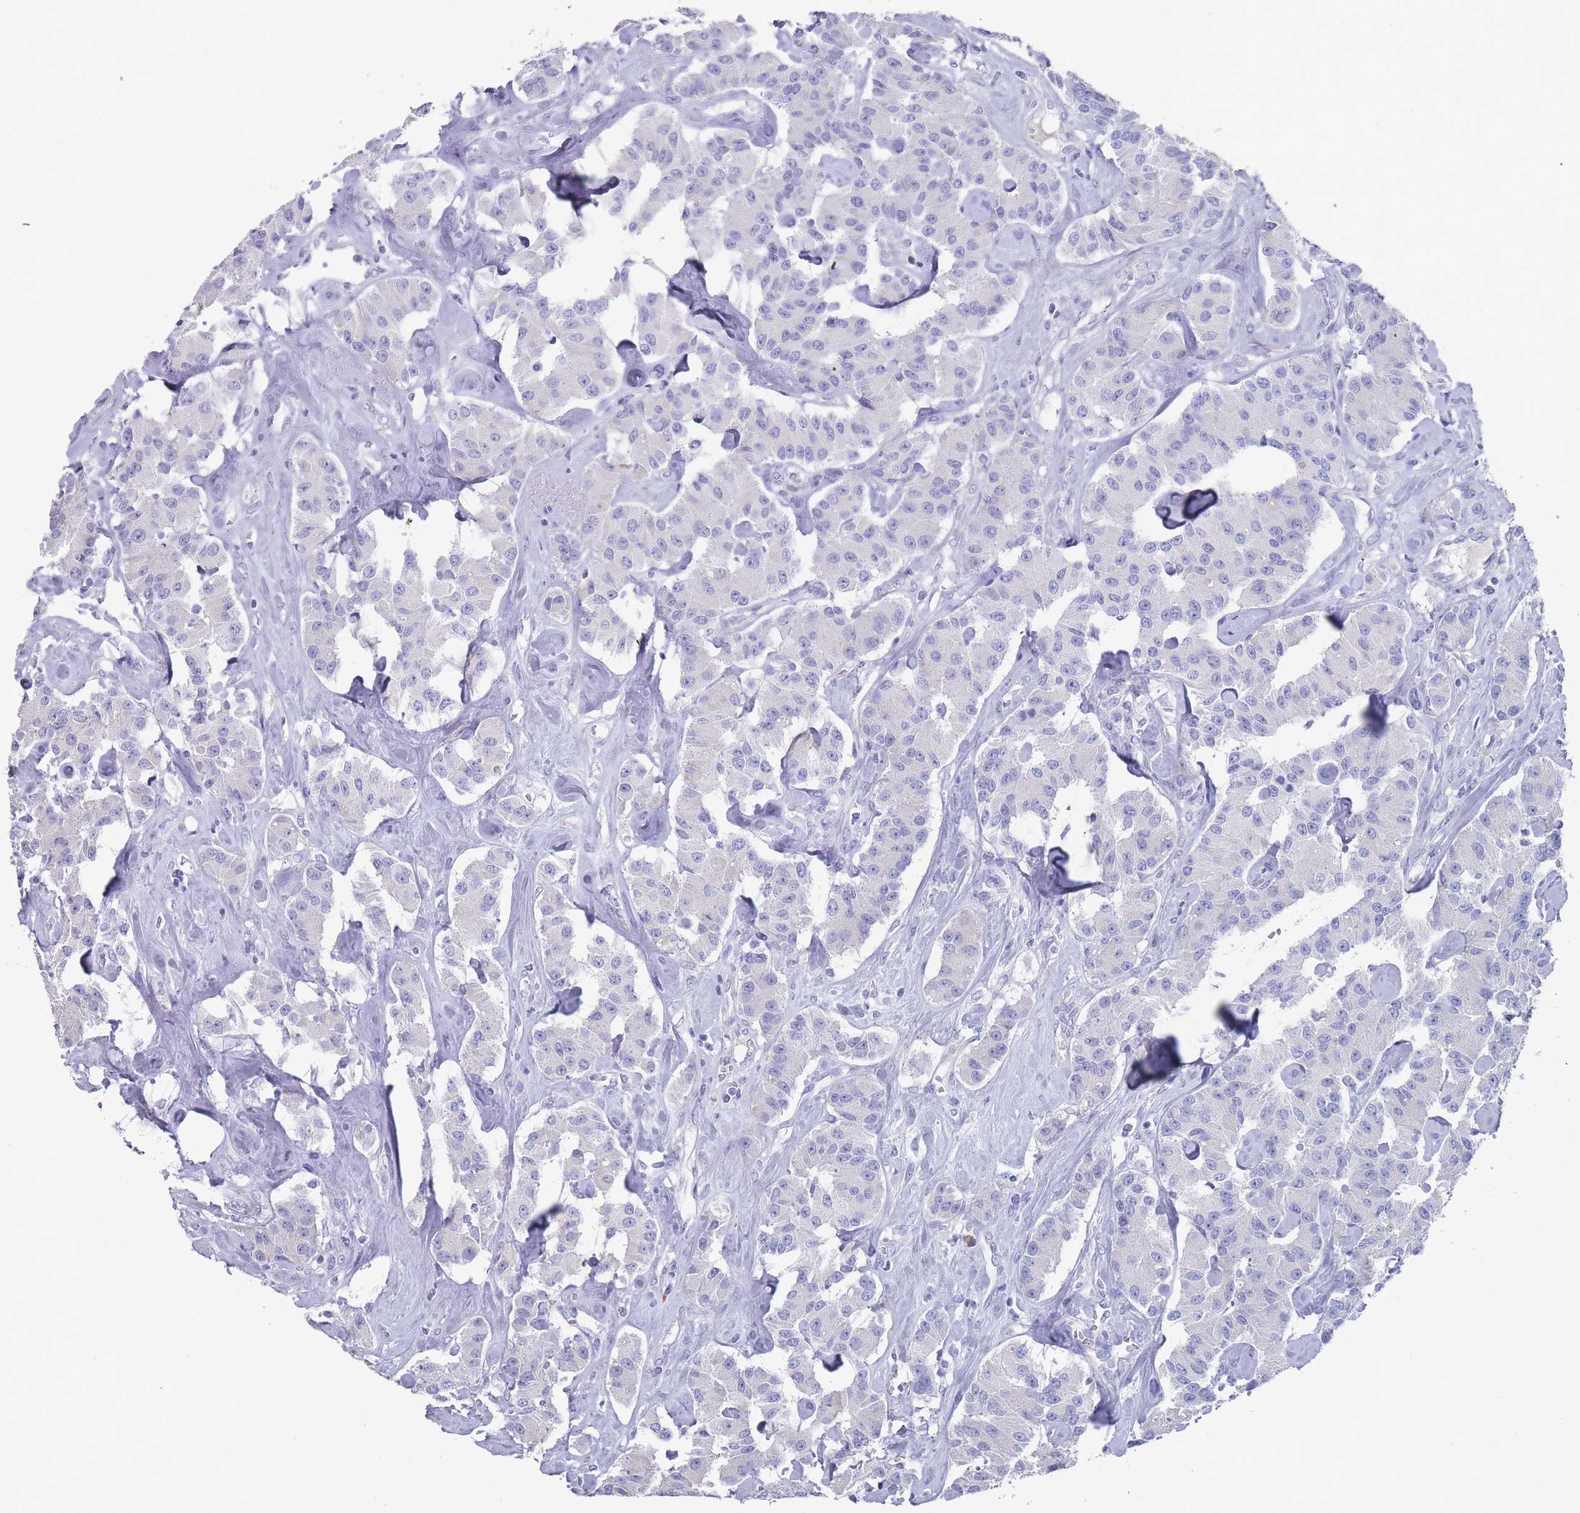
{"staining": {"intensity": "negative", "quantity": "none", "location": "none"}, "tissue": "carcinoid", "cell_type": "Tumor cells", "image_type": "cancer", "snomed": [{"axis": "morphology", "description": "Carcinoid, malignant, NOS"}, {"axis": "topography", "description": "Pancreas"}], "caption": "High power microscopy photomicrograph of an IHC micrograph of carcinoid (malignant), revealing no significant staining in tumor cells.", "gene": "ST8SIA5", "patient": {"sex": "male", "age": 41}}